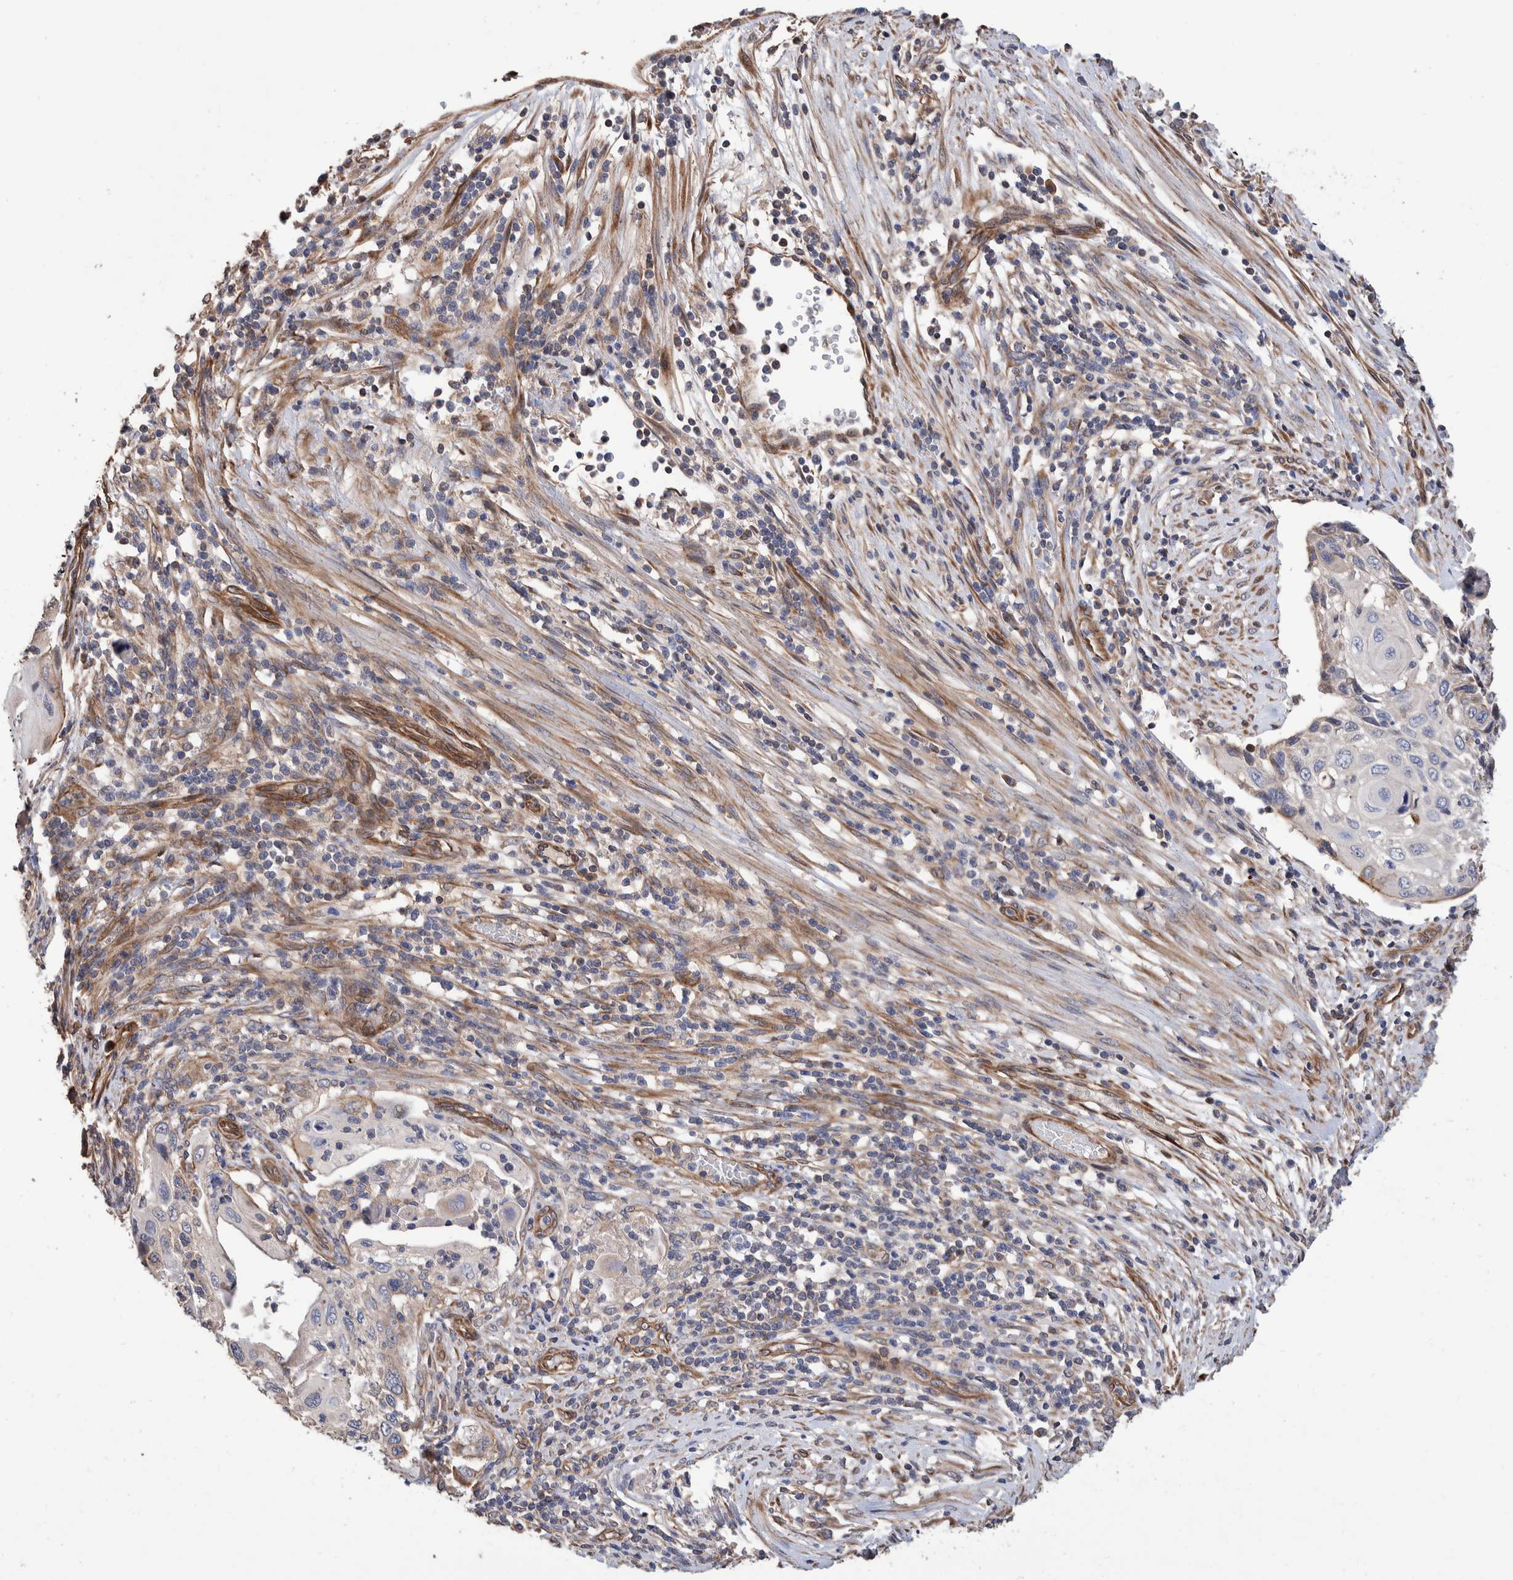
{"staining": {"intensity": "negative", "quantity": "none", "location": "none"}, "tissue": "cervical cancer", "cell_type": "Tumor cells", "image_type": "cancer", "snomed": [{"axis": "morphology", "description": "Squamous cell carcinoma, NOS"}, {"axis": "topography", "description": "Cervix"}], "caption": "The IHC histopathology image has no significant expression in tumor cells of cervical cancer (squamous cell carcinoma) tissue. Brightfield microscopy of immunohistochemistry stained with DAB (brown) and hematoxylin (blue), captured at high magnification.", "gene": "SLC45A4", "patient": {"sex": "female", "age": 70}}